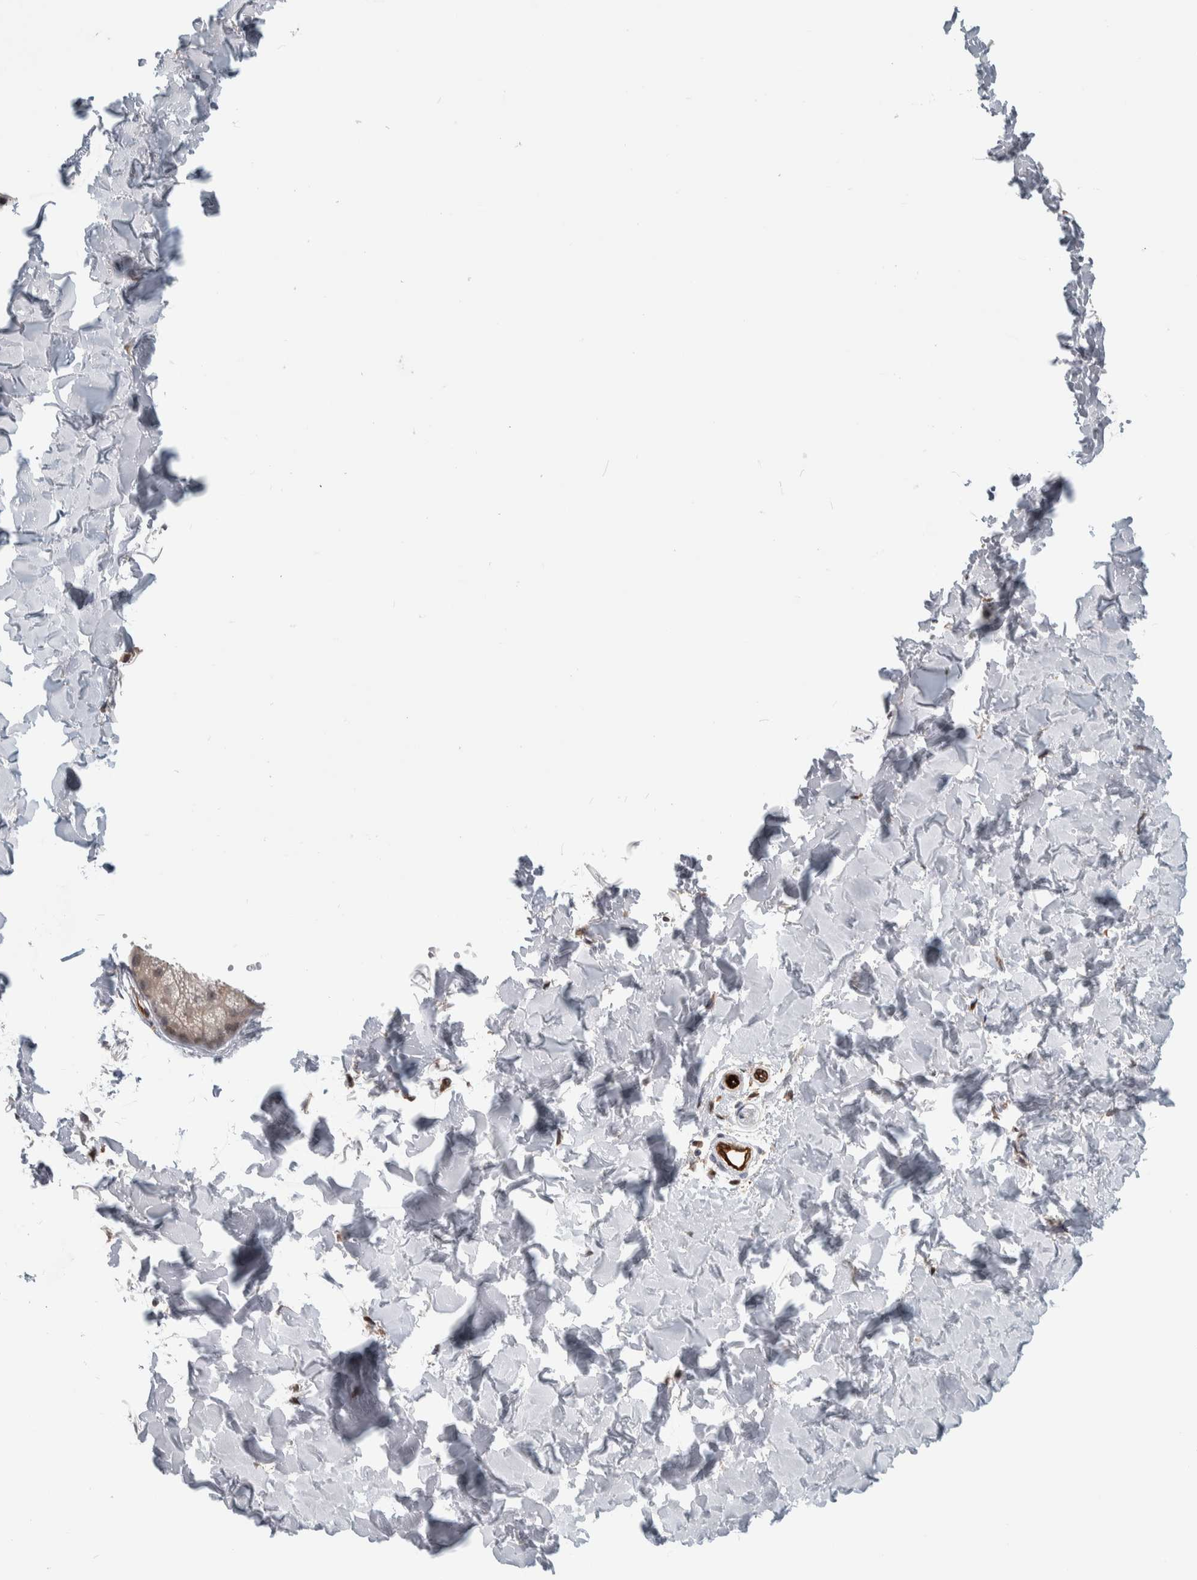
{"staining": {"intensity": "moderate", "quantity": ">75%", "location": "cytoplasmic/membranous"}, "tissue": "skin", "cell_type": "Fibroblasts", "image_type": "normal", "snomed": [{"axis": "morphology", "description": "Normal tissue, NOS"}, {"axis": "morphology", "description": "Neoplasm, benign, NOS"}, {"axis": "topography", "description": "Skin"}, {"axis": "topography", "description": "Soft tissue"}], "caption": "This photomicrograph reveals immunohistochemistry (IHC) staining of normal skin, with medium moderate cytoplasmic/membranous staining in about >75% of fibroblasts.", "gene": "MSL1", "patient": {"sex": "male", "age": 26}}